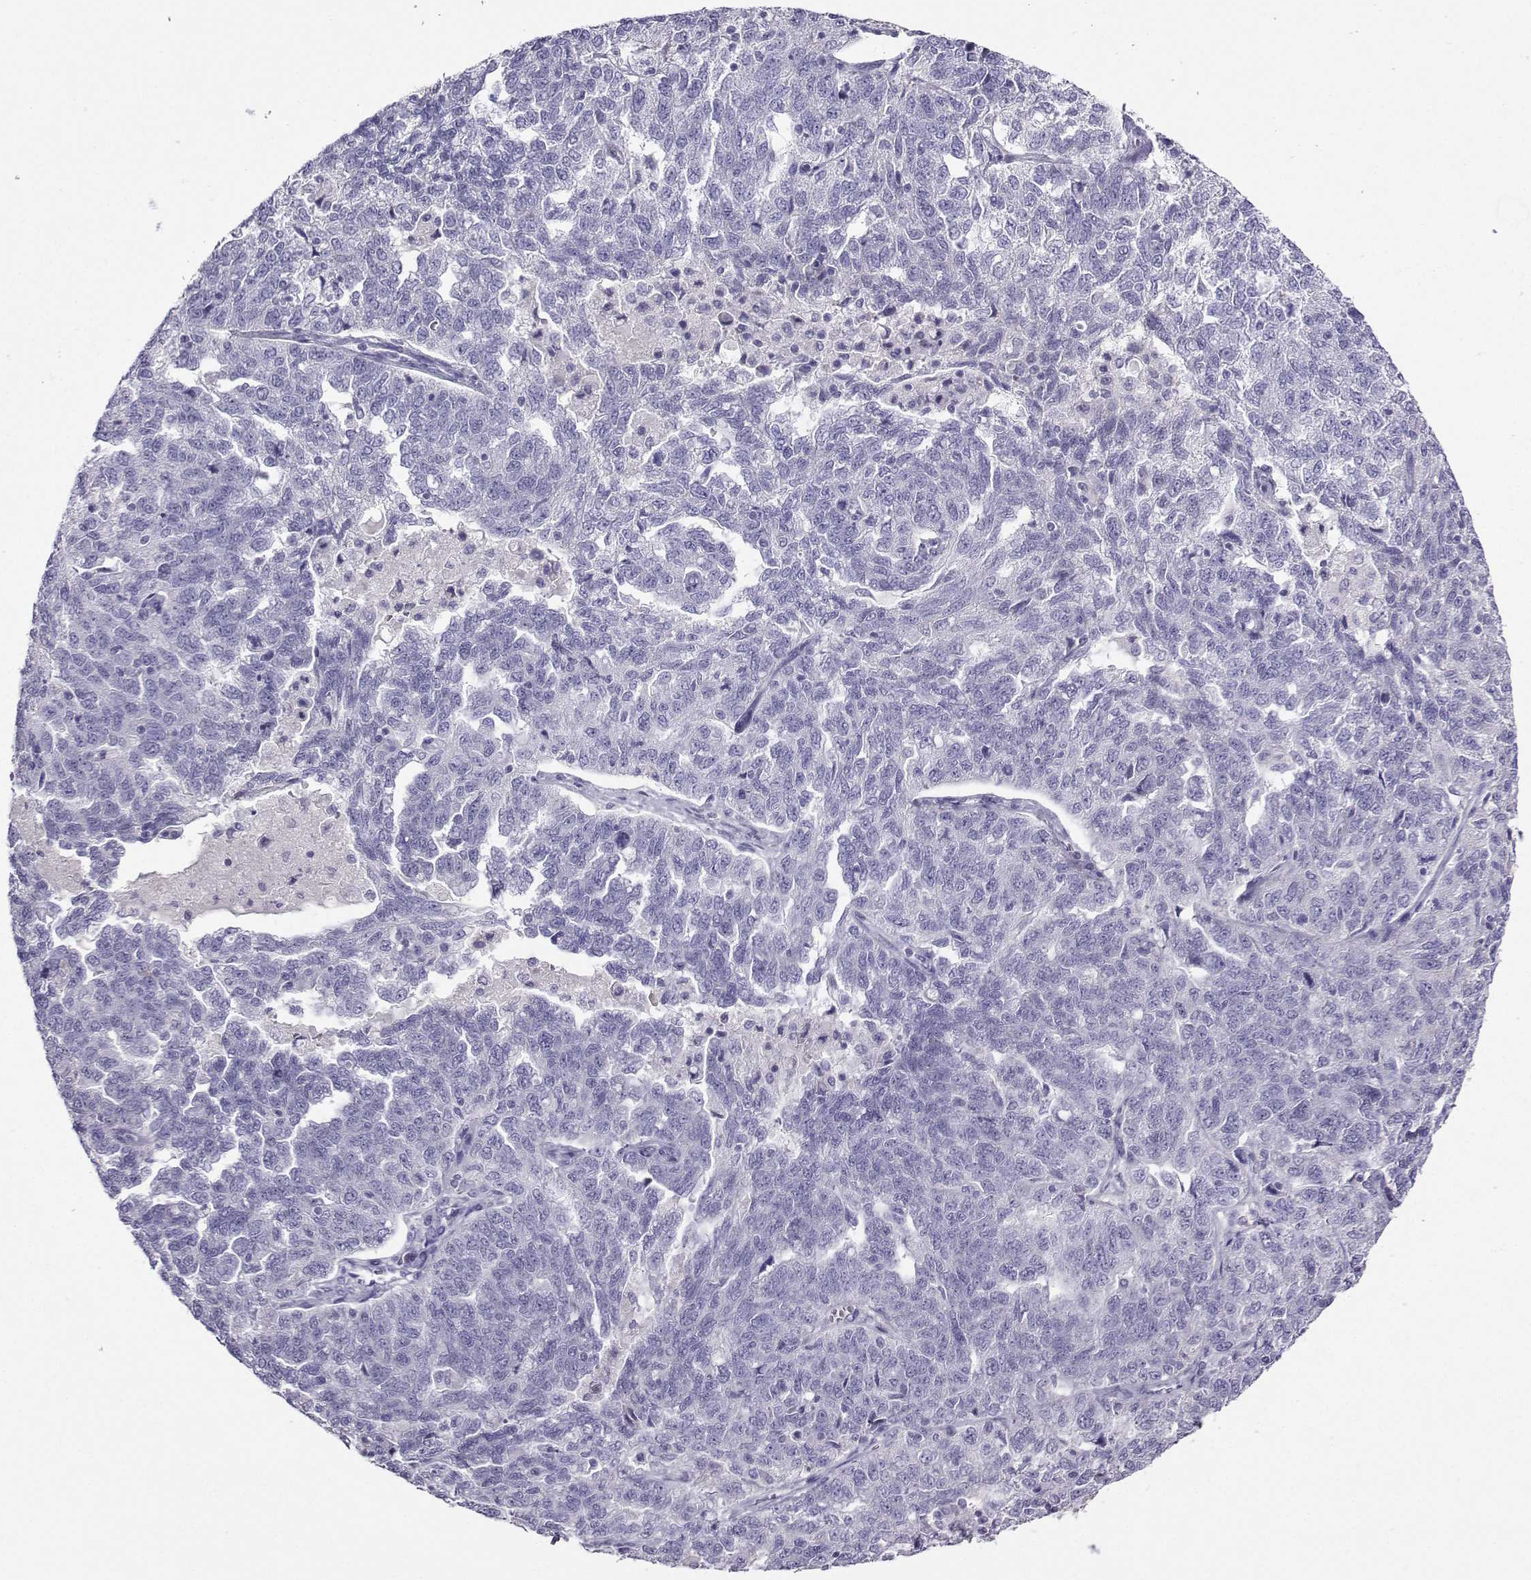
{"staining": {"intensity": "negative", "quantity": "none", "location": "none"}, "tissue": "ovarian cancer", "cell_type": "Tumor cells", "image_type": "cancer", "snomed": [{"axis": "morphology", "description": "Cystadenocarcinoma, serous, NOS"}, {"axis": "topography", "description": "Ovary"}], "caption": "Ovarian serous cystadenocarcinoma stained for a protein using IHC displays no expression tumor cells.", "gene": "FBXO24", "patient": {"sex": "female", "age": 71}}